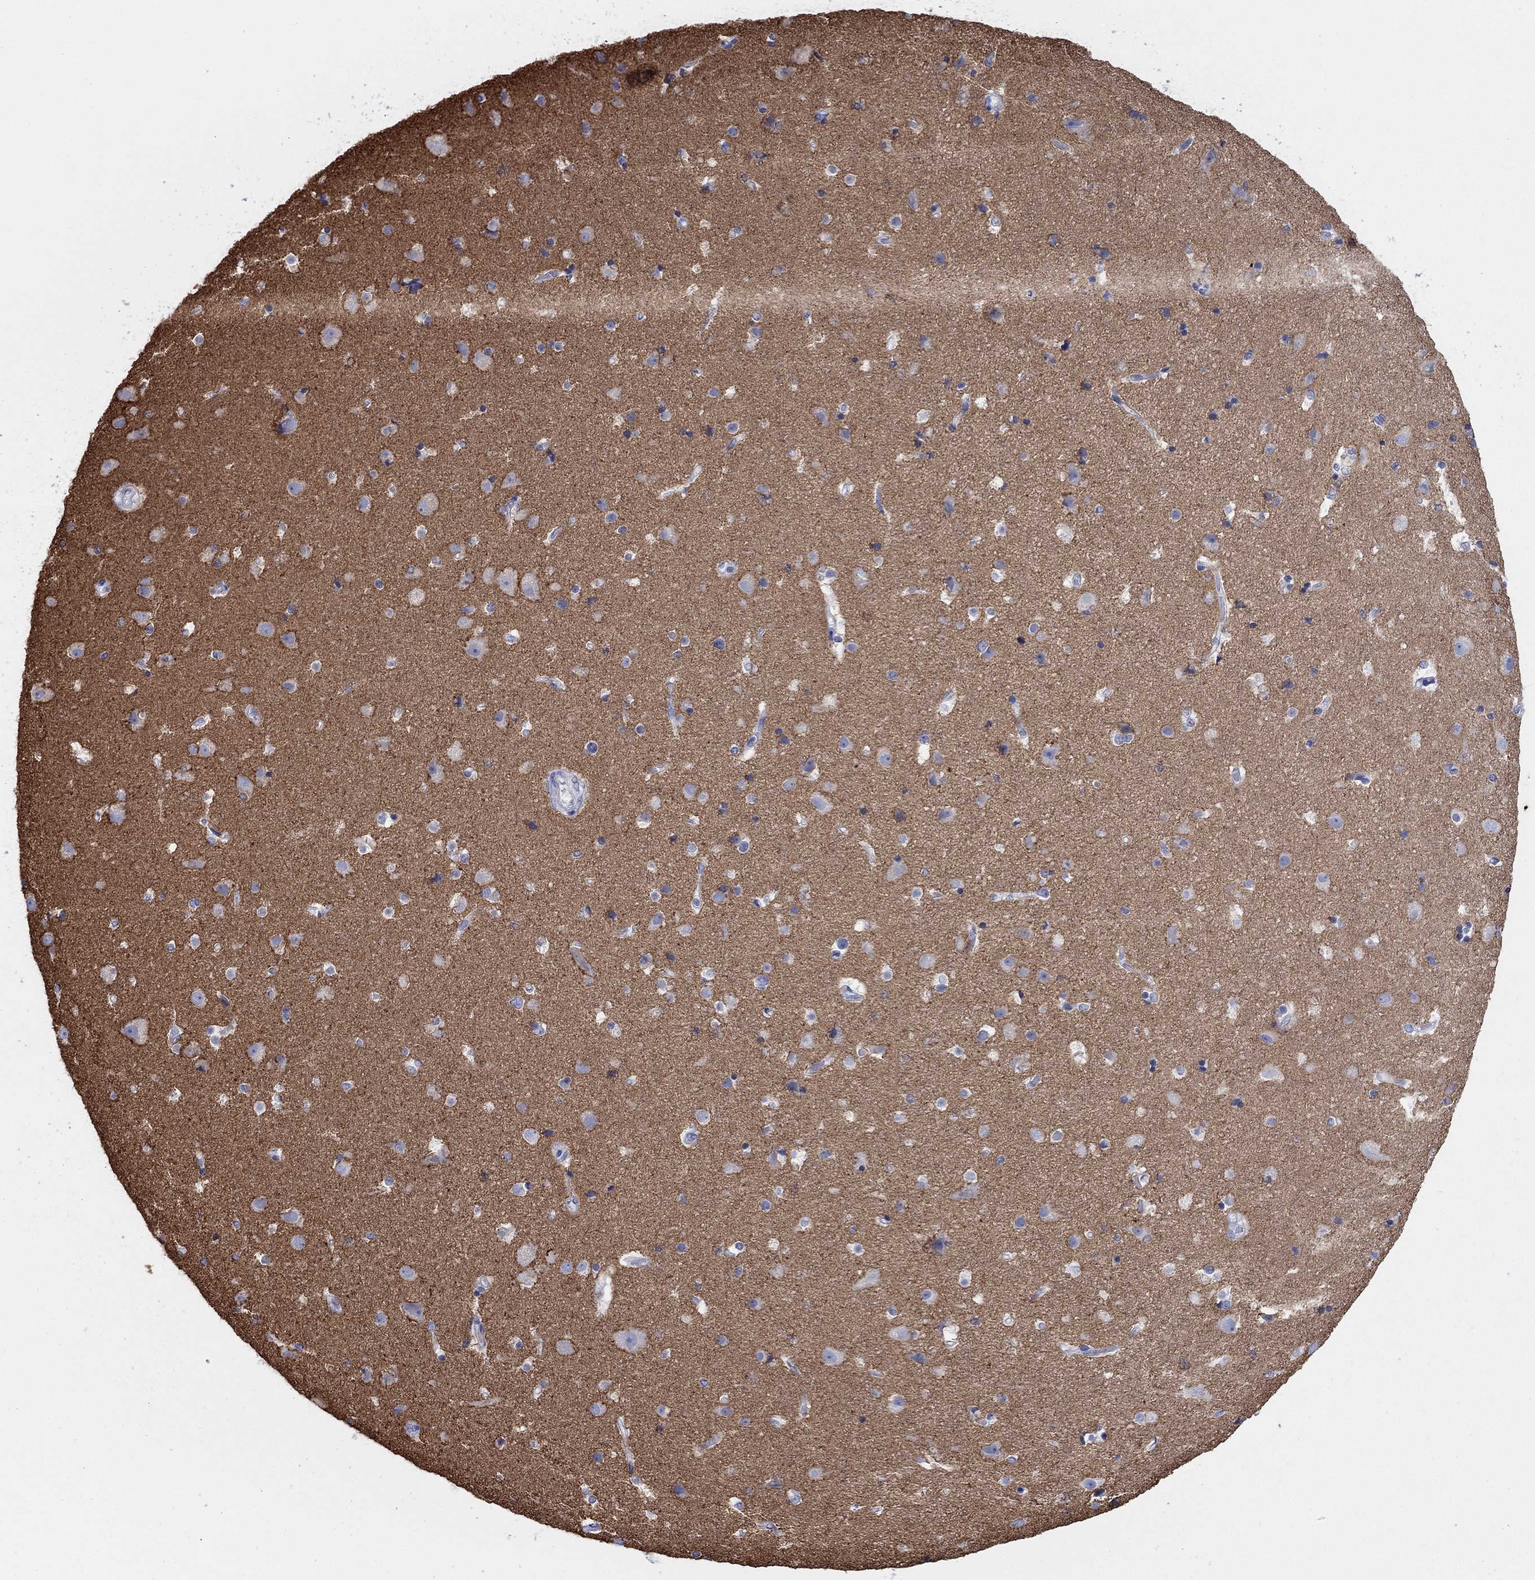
{"staining": {"intensity": "negative", "quantity": "none", "location": "none"}, "tissue": "cerebral cortex", "cell_type": "Endothelial cells", "image_type": "normal", "snomed": [{"axis": "morphology", "description": "Normal tissue, NOS"}, {"axis": "topography", "description": "Cerebral cortex"}], "caption": "A high-resolution image shows IHC staining of unremarkable cerebral cortex, which displays no significant expression in endothelial cells. (Stains: DAB (3,3'-diaminobenzidine) immunohistochemistry (IHC) with hematoxylin counter stain, Microscopy: brightfield microscopy at high magnification).", "gene": "ATP1B1", "patient": {"sex": "female", "age": 52}}